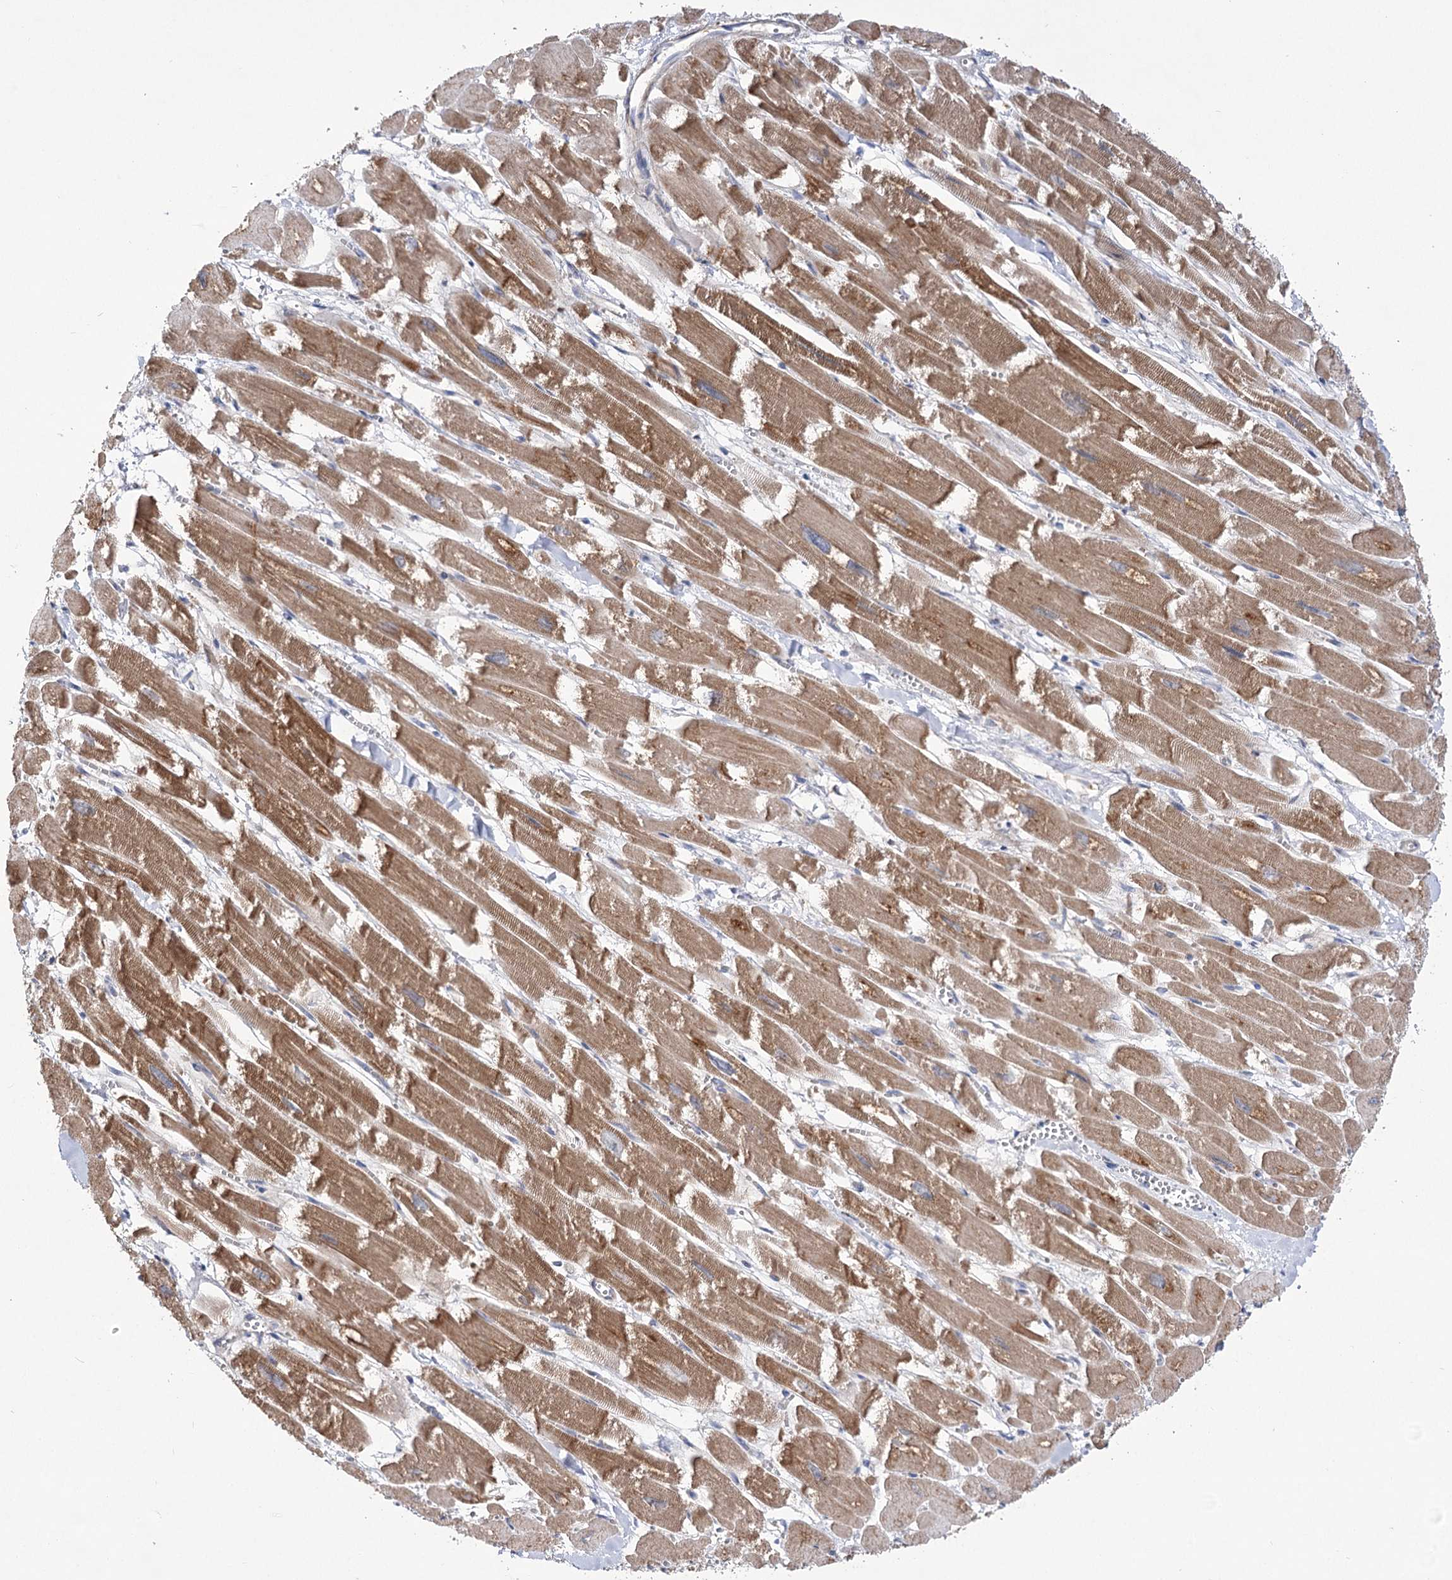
{"staining": {"intensity": "moderate", "quantity": ">75%", "location": "cytoplasmic/membranous"}, "tissue": "heart muscle", "cell_type": "Cardiomyocytes", "image_type": "normal", "snomed": [{"axis": "morphology", "description": "Normal tissue, NOS"}, {"axis": "topography", "description": "Heart"}], "caption": "Human heart muscle stained with a brown dye shows moderate cytoplasmic/membranous positive expression in about >75% of cardiomyocytes.", "gene": "ECHDC3", "patient": {"sex": "male", "age": 54}}